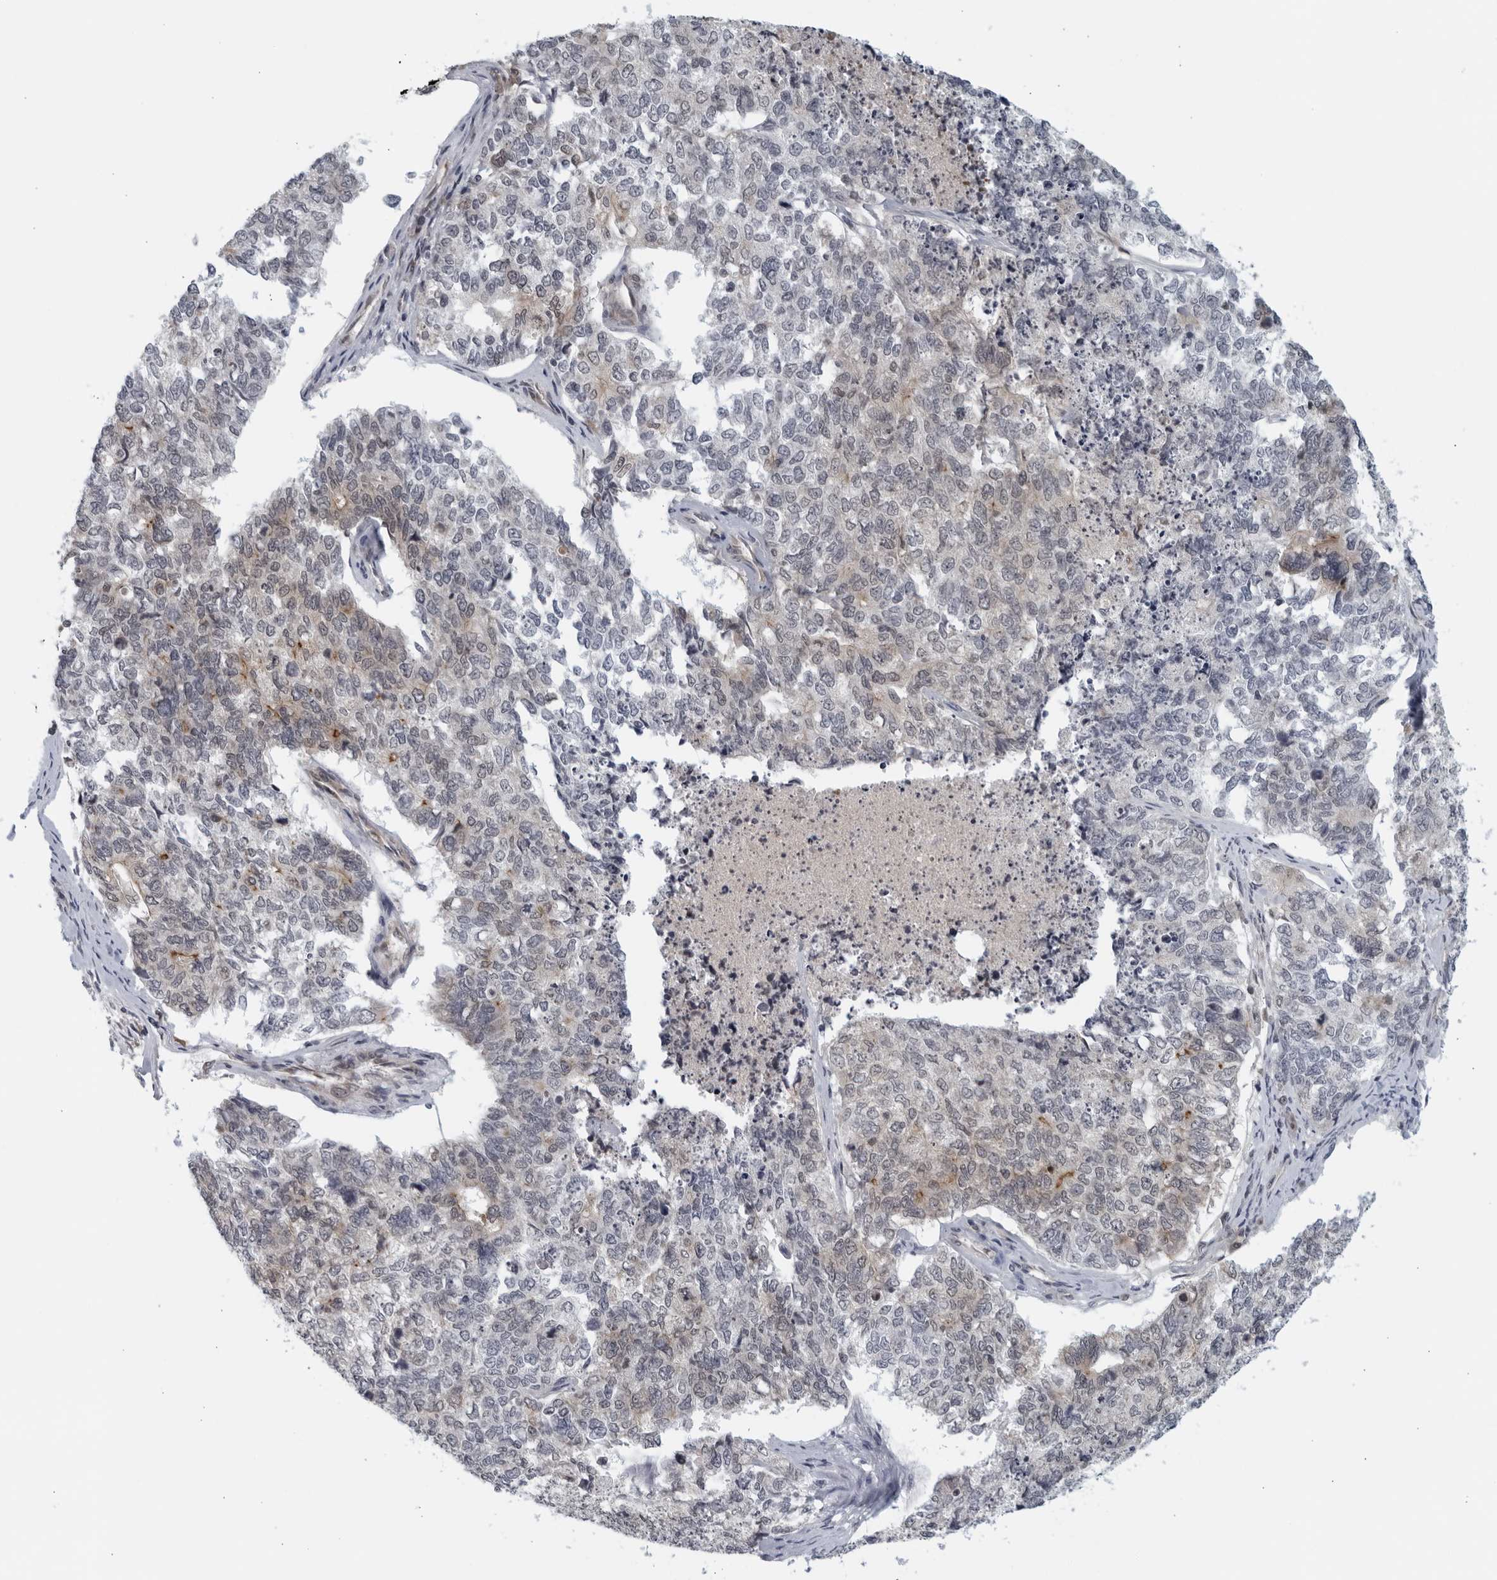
{"staining": {"intensity": "weak", "quantity": "<25%", "location": "cytoplasmic/membranous"}, "tissue": "cervical cancer", "cell_type": "Tumor cells", "image_type": "cancer", "snomed": [{"axis": "morphology", "description": "Squamous cell carcinoma, NOS"}, {"axis": "topography", "description": "Cervix"}], "caption": "A histopathology image of cervical cancer stained for a protein demonstrates no brown staining in tumor cells. (DAB (3,3'-diaminobenzidine) immunohistochemistry (IHC) visualized using brightfield microscopy, high magnification).", "gene": "RC3H1", "patient": {"sex": "female", "age": 63}}